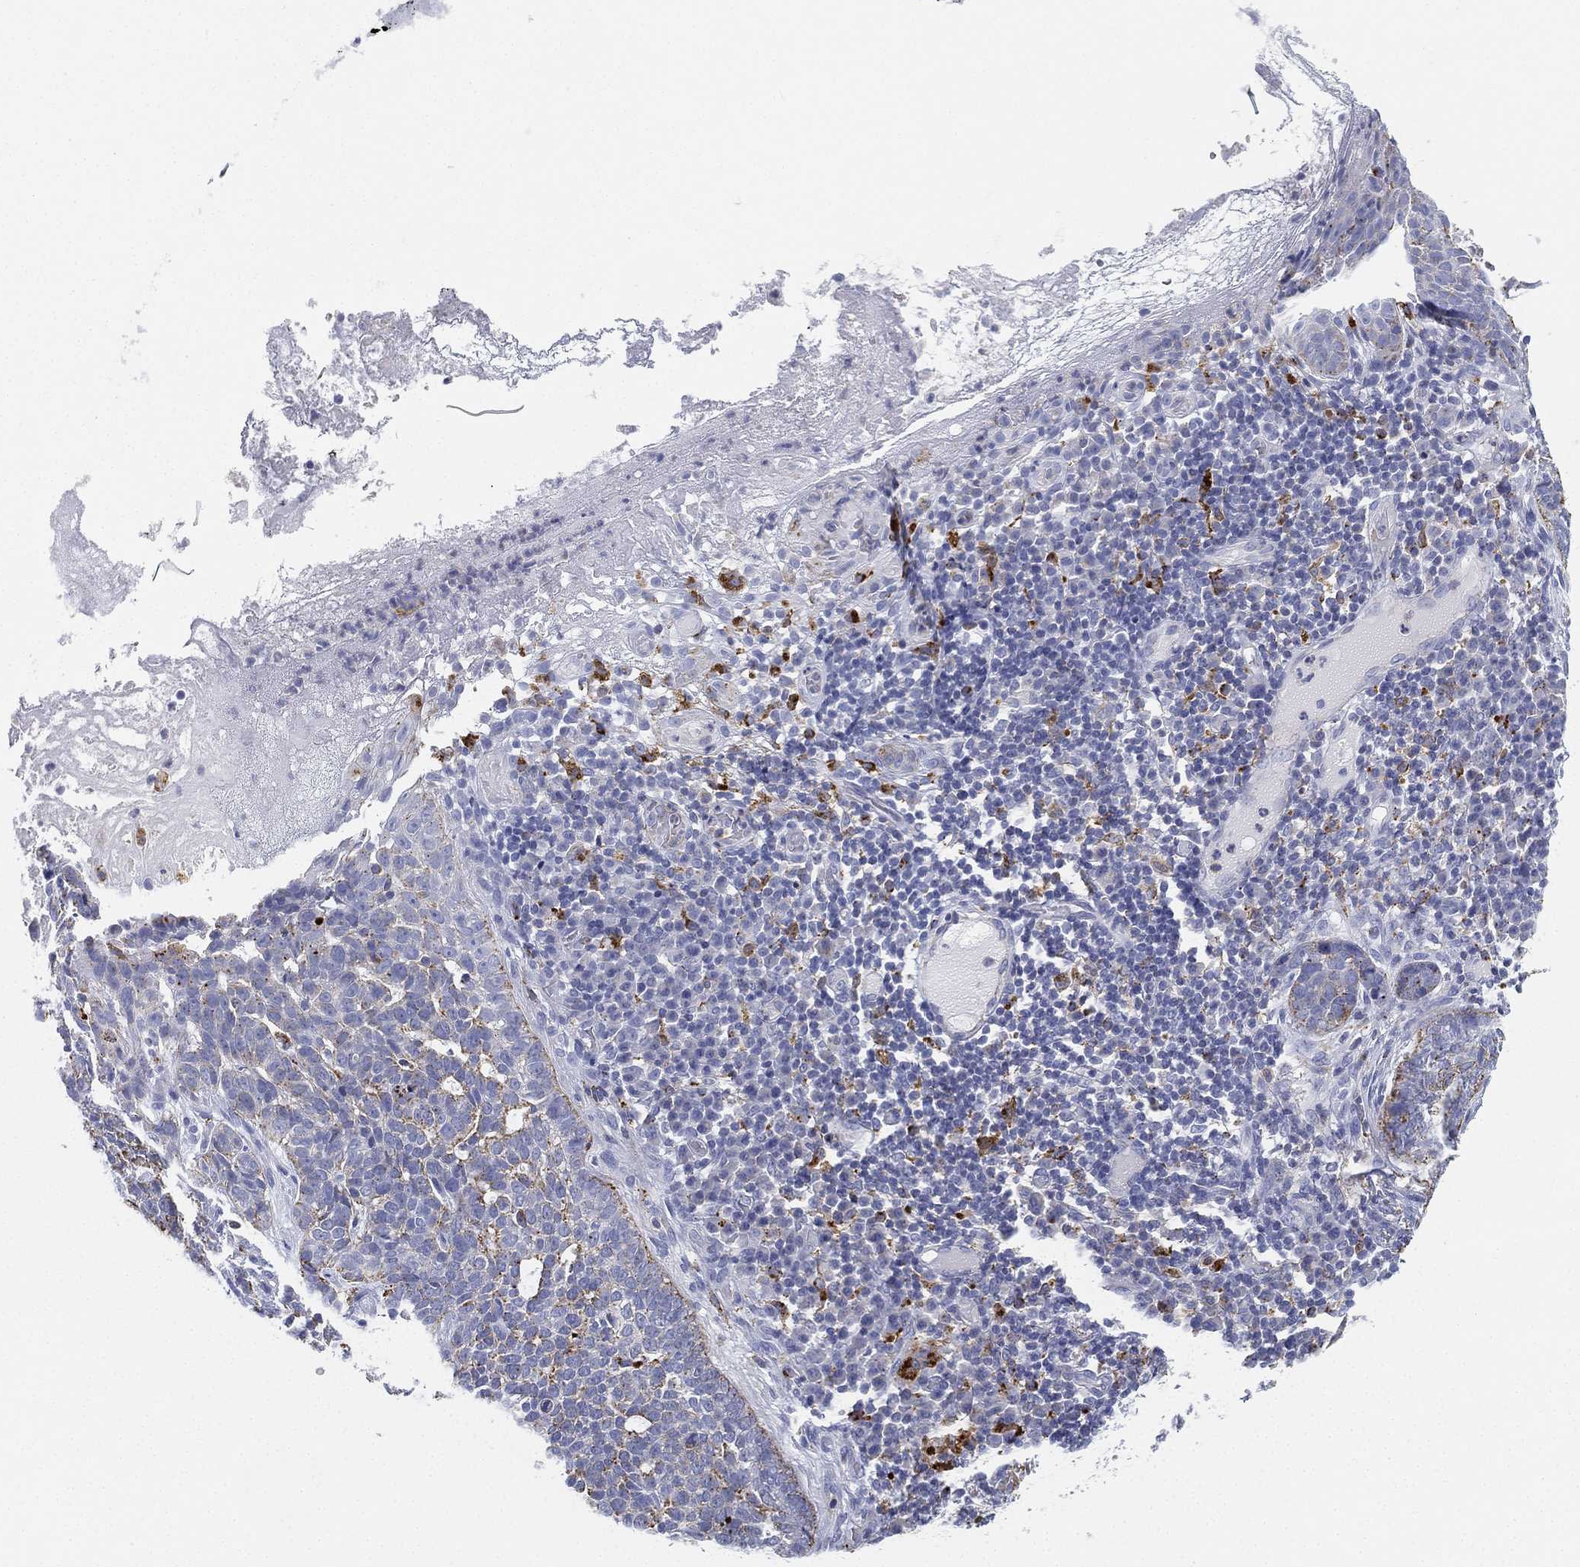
{"staining": {"intensity": "weak", "quantity": "<25%", "location": "cytoplasmic/membranous"}, "tissue": "skin cancer", "cell_type": "Tumor cells", "image_type": "cancer", "snomed": [{"axis": "morphology", "description": "Basal cell carcinoma"}, {"axis": "topography", "description": "Skin"}], "caption": "DAB immunohistochemical staining of human basal cell carcinoma (skin) shows no significant staining in tumor cells. The staining is performed using DAB brown chromogen with nuclei counter-stained in using hematoxylin.", "gene": "NPC2", "patient": {"sex": "female", "age": 69}}